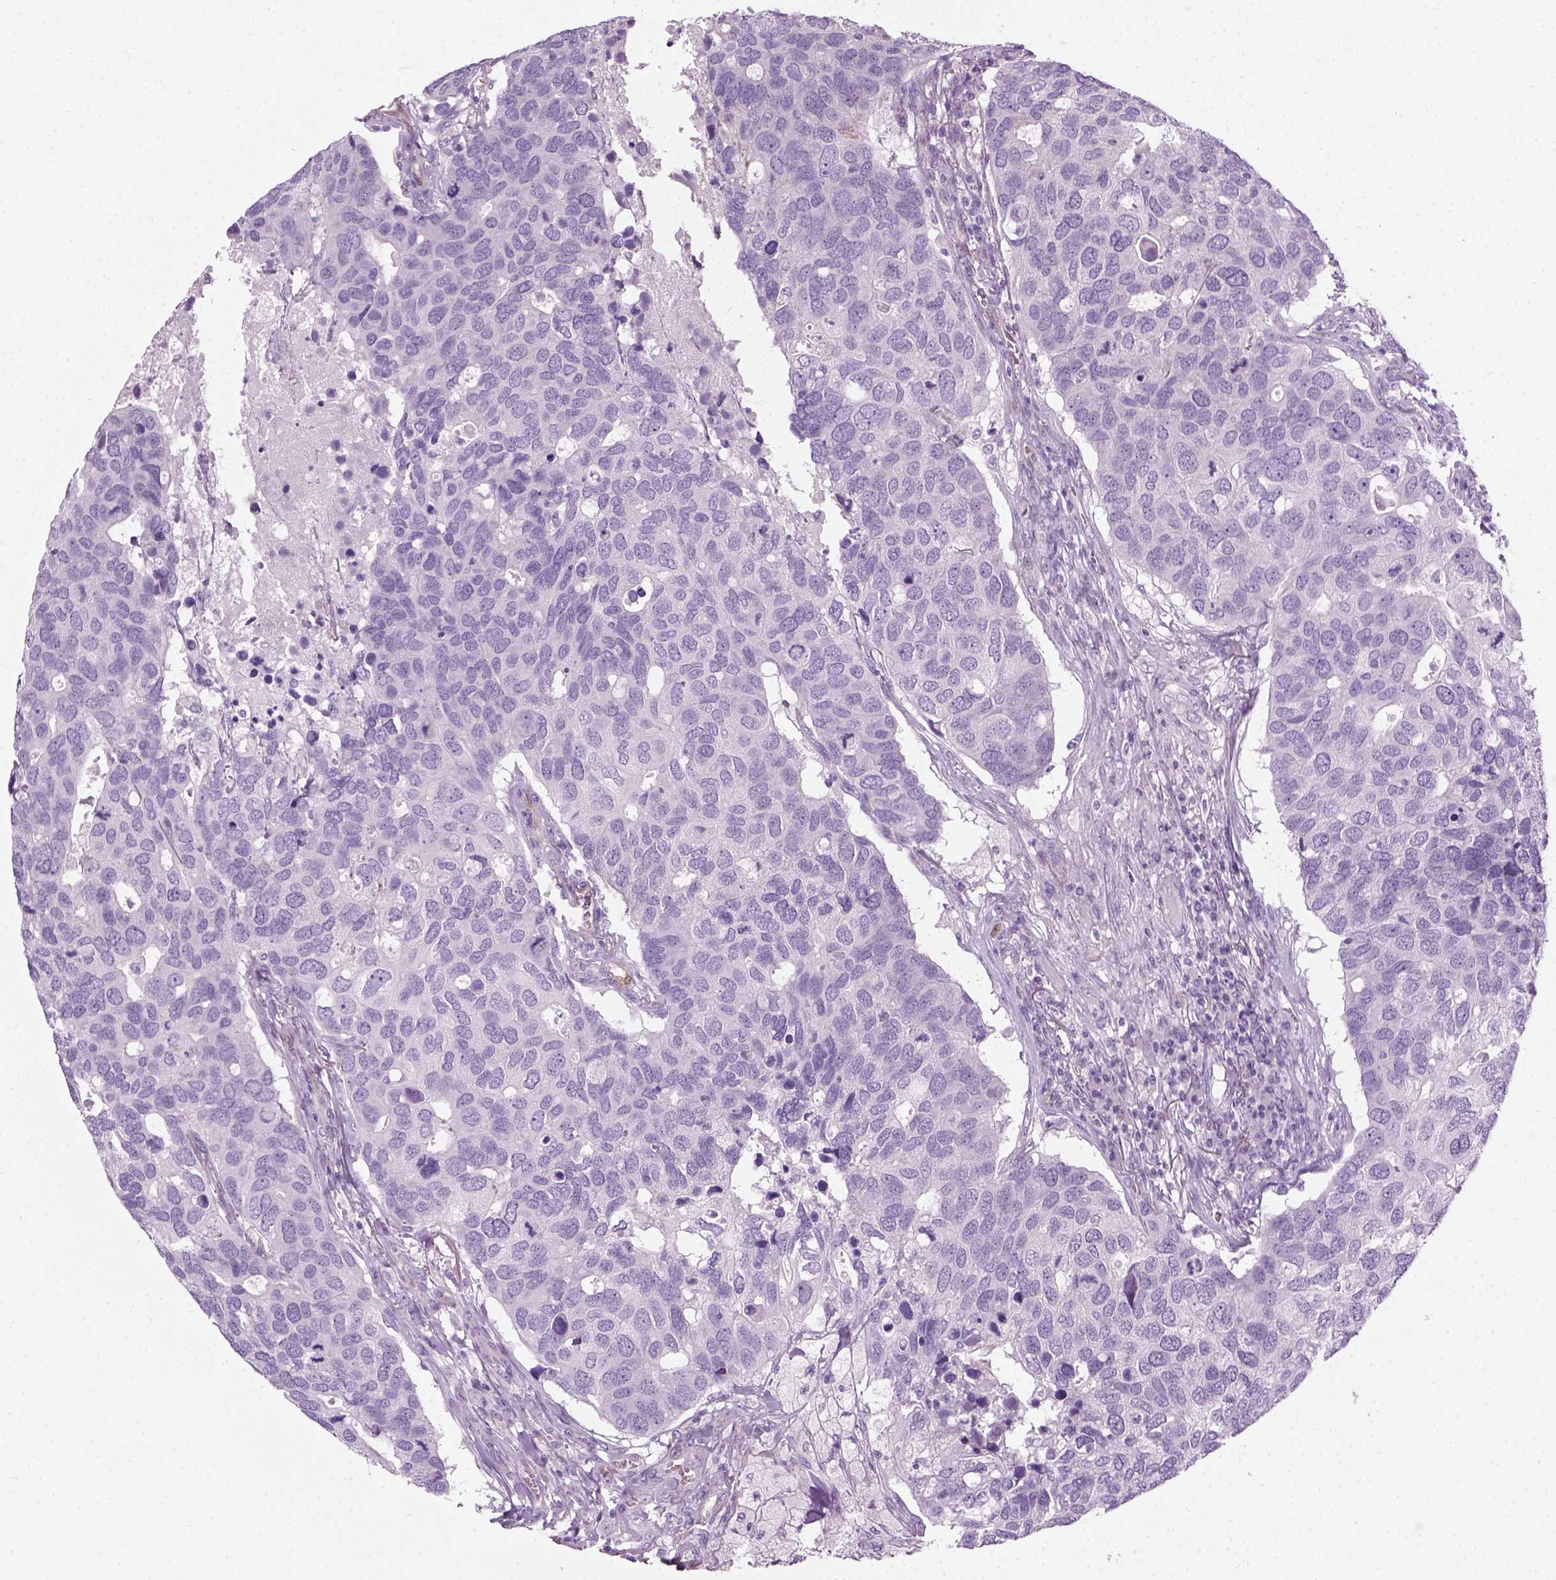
{"staining": {"intensity": "negative", "quantity": "none", "location": "none"}, "tissue": "breast cancer", "cell_type": "Tumor cells", "image_type": "cancer", "snomed": [{"axis": "morphology", "description": "Duct carcinoma"}, {"axis": "topography", "description": "Breast"}], "caption": "Immunohistochemistry micrograph of neoplastic tissue: breast cancer (infiltrating ductal carcinoma) stained with DAB exhibits no significant protein staining in tumor cells. The staining is performed using DAB (3,3'-diaminobenzidine) brown chromogen with nuclei counter-stained in using hematoxylin.", "gene": "CIBAR2", "patient": {"sex": "female", "age": 83}}